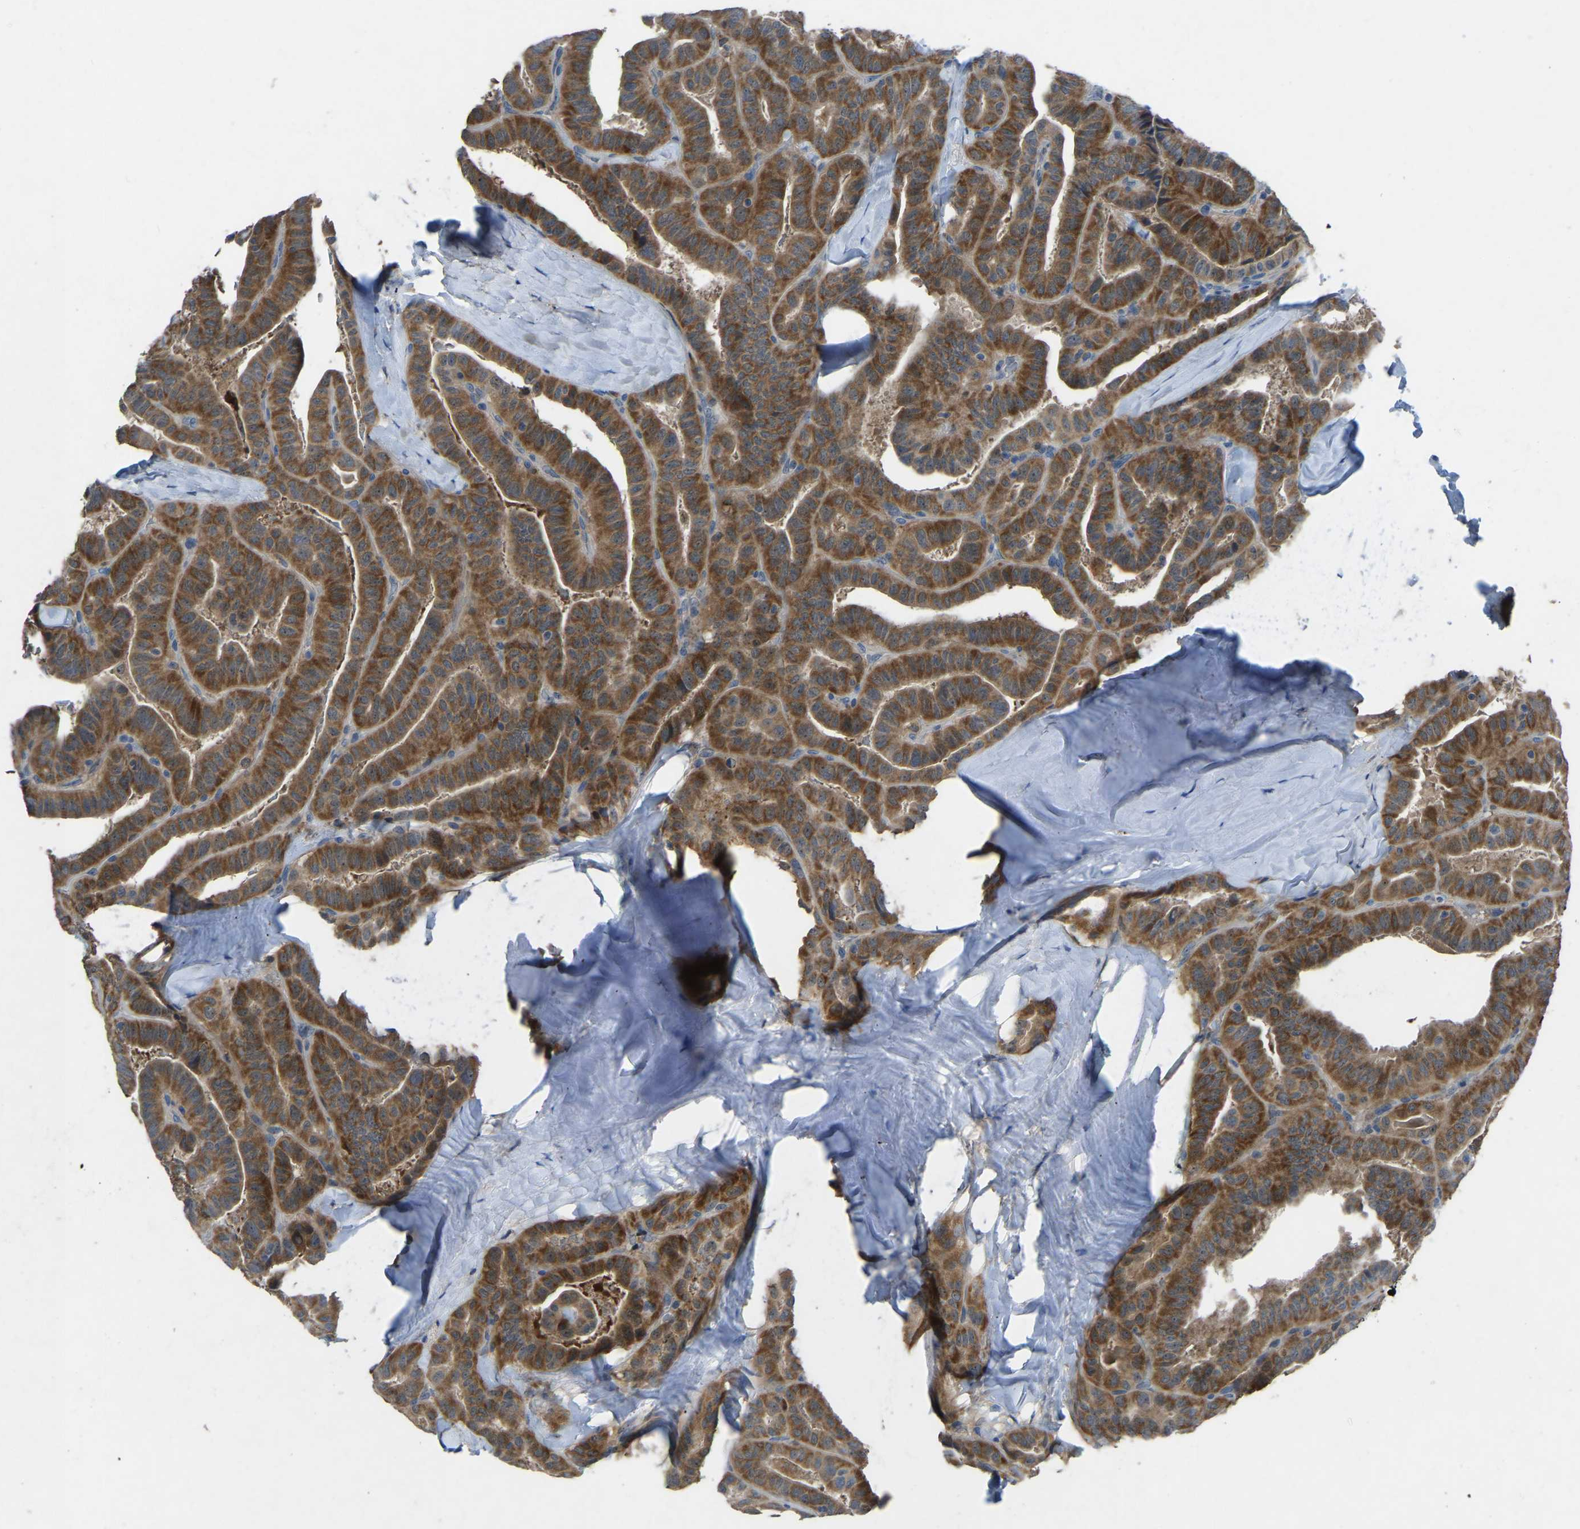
{"staining": {"intensity": "moderate", "quantity": ">75%", "location": "cytoplasmic/membranous"}, "tissue": "thyroid cancer", "cell_type": "Tumor cells", "image_type": "cancer", "snomed": [{"axis": "morphology", "description": "Papillary adenocarcinoma, NOS"}, {"axis": "topography", "description": "Thyroid gland"}], "caption": "The image exhibits immunohistochemical staining of papillary adenocarcinoma (thyroid). There is moderate cytoplasmic/membranous positivity is present in about >75% of tumor cells.", "gene": "FHIT", "patient": {"sex": "male", "age": 77}}